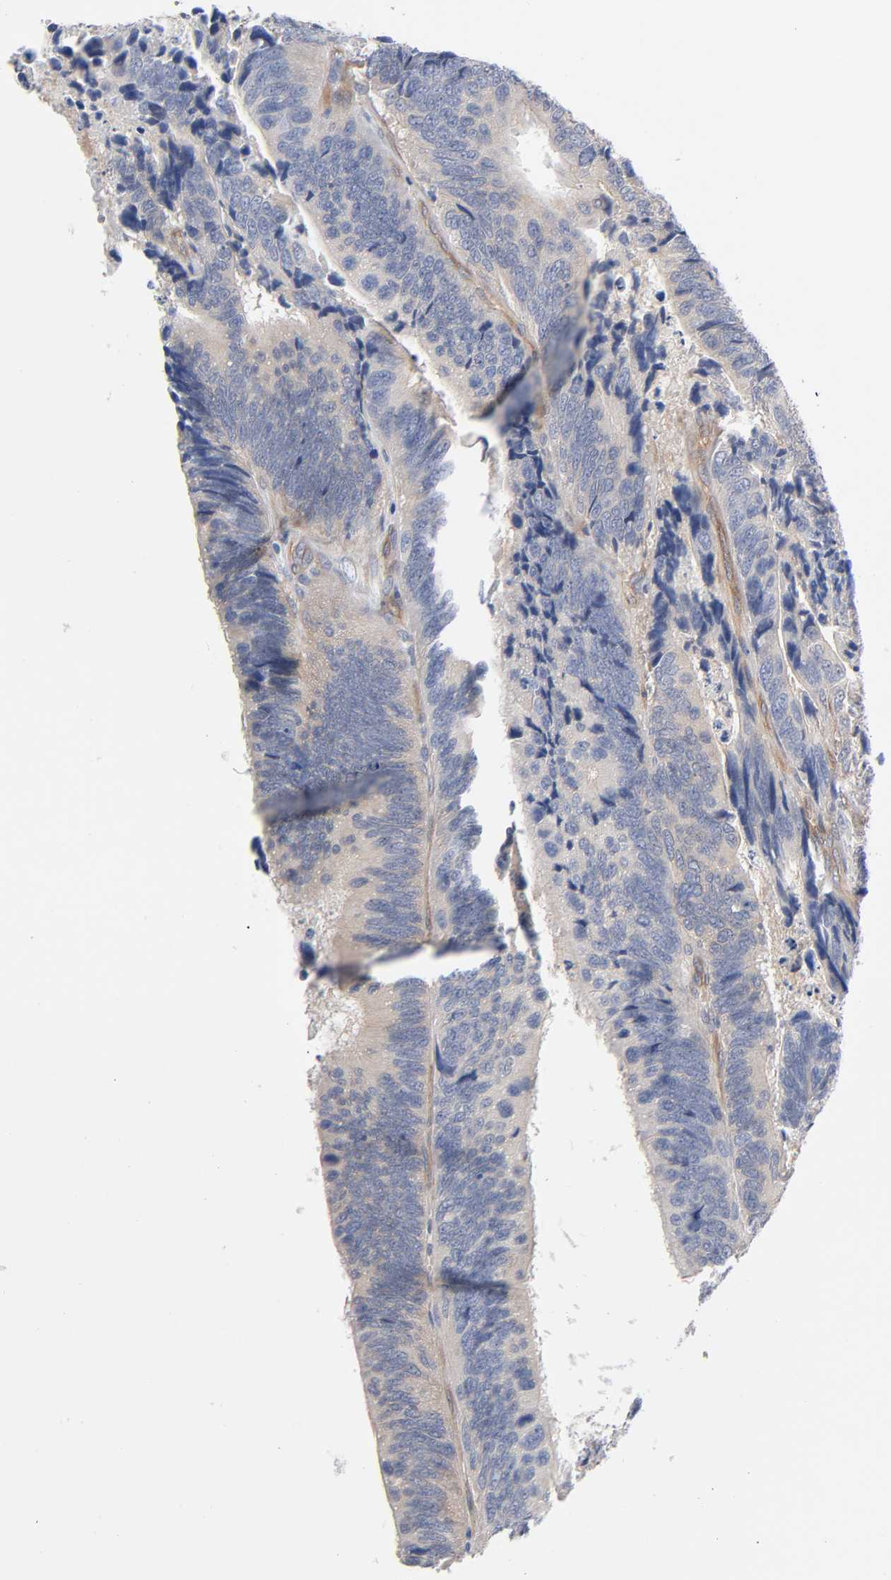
{"staining": {"intensity": "negative", "quantity": "none", "location": "none"}, "tissue": "colorectal cancer", "cell_type": "Tumor cells", "image_type": "cancer", "snomed": [{"axis": "morphology", "description": "Adenocarcinoma, NOS"}, {"axis": "topography", "description": "Colon"}], "caption": "Tumor cells are negative for brown protein staining in colorectal cancer.", "gene": "RAB13", "patient": {"sex": "male", "age": 72}}